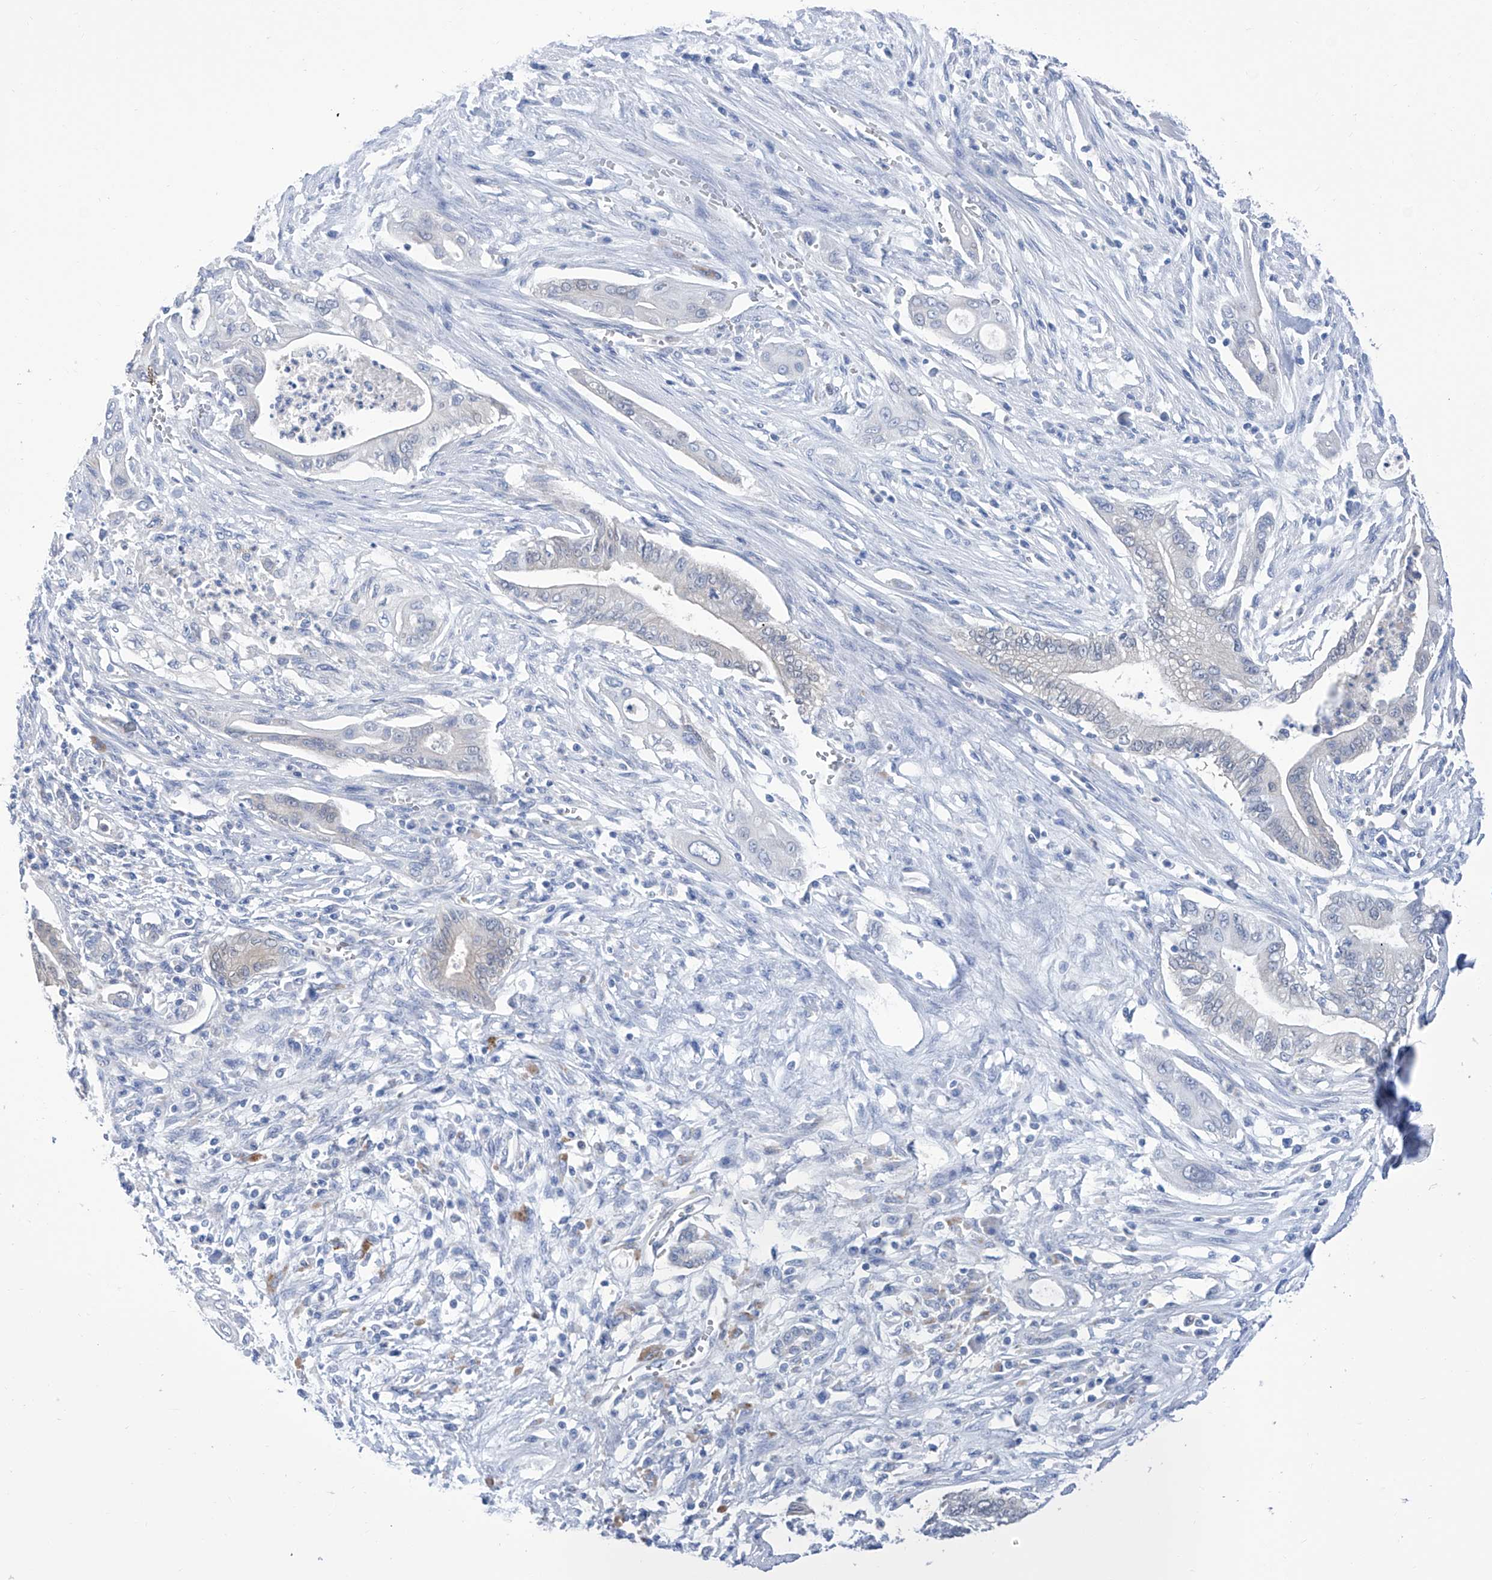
{"staining": {"intensity": "negative", "quantity": "none", "location": "none"}, "tissue": "pancreatic cancer", "cell_type": "Tumor cells", "image_type": "cancer", "snomed": [{"axis": "morphology", "description": "Adenocarcinoma, NOS"}, {"axis": "topography", "description": "Pancreas"}], "caption": "High magnification brightfield microscopy of pancreatic cancer (adenocarcinoma) stained with DAB (brown) and counterstained with hematoxylin (blue): tumor cells show no significant staining.", "gene": "IMPA2", "patient": {"sex": "male", "age": 58}}